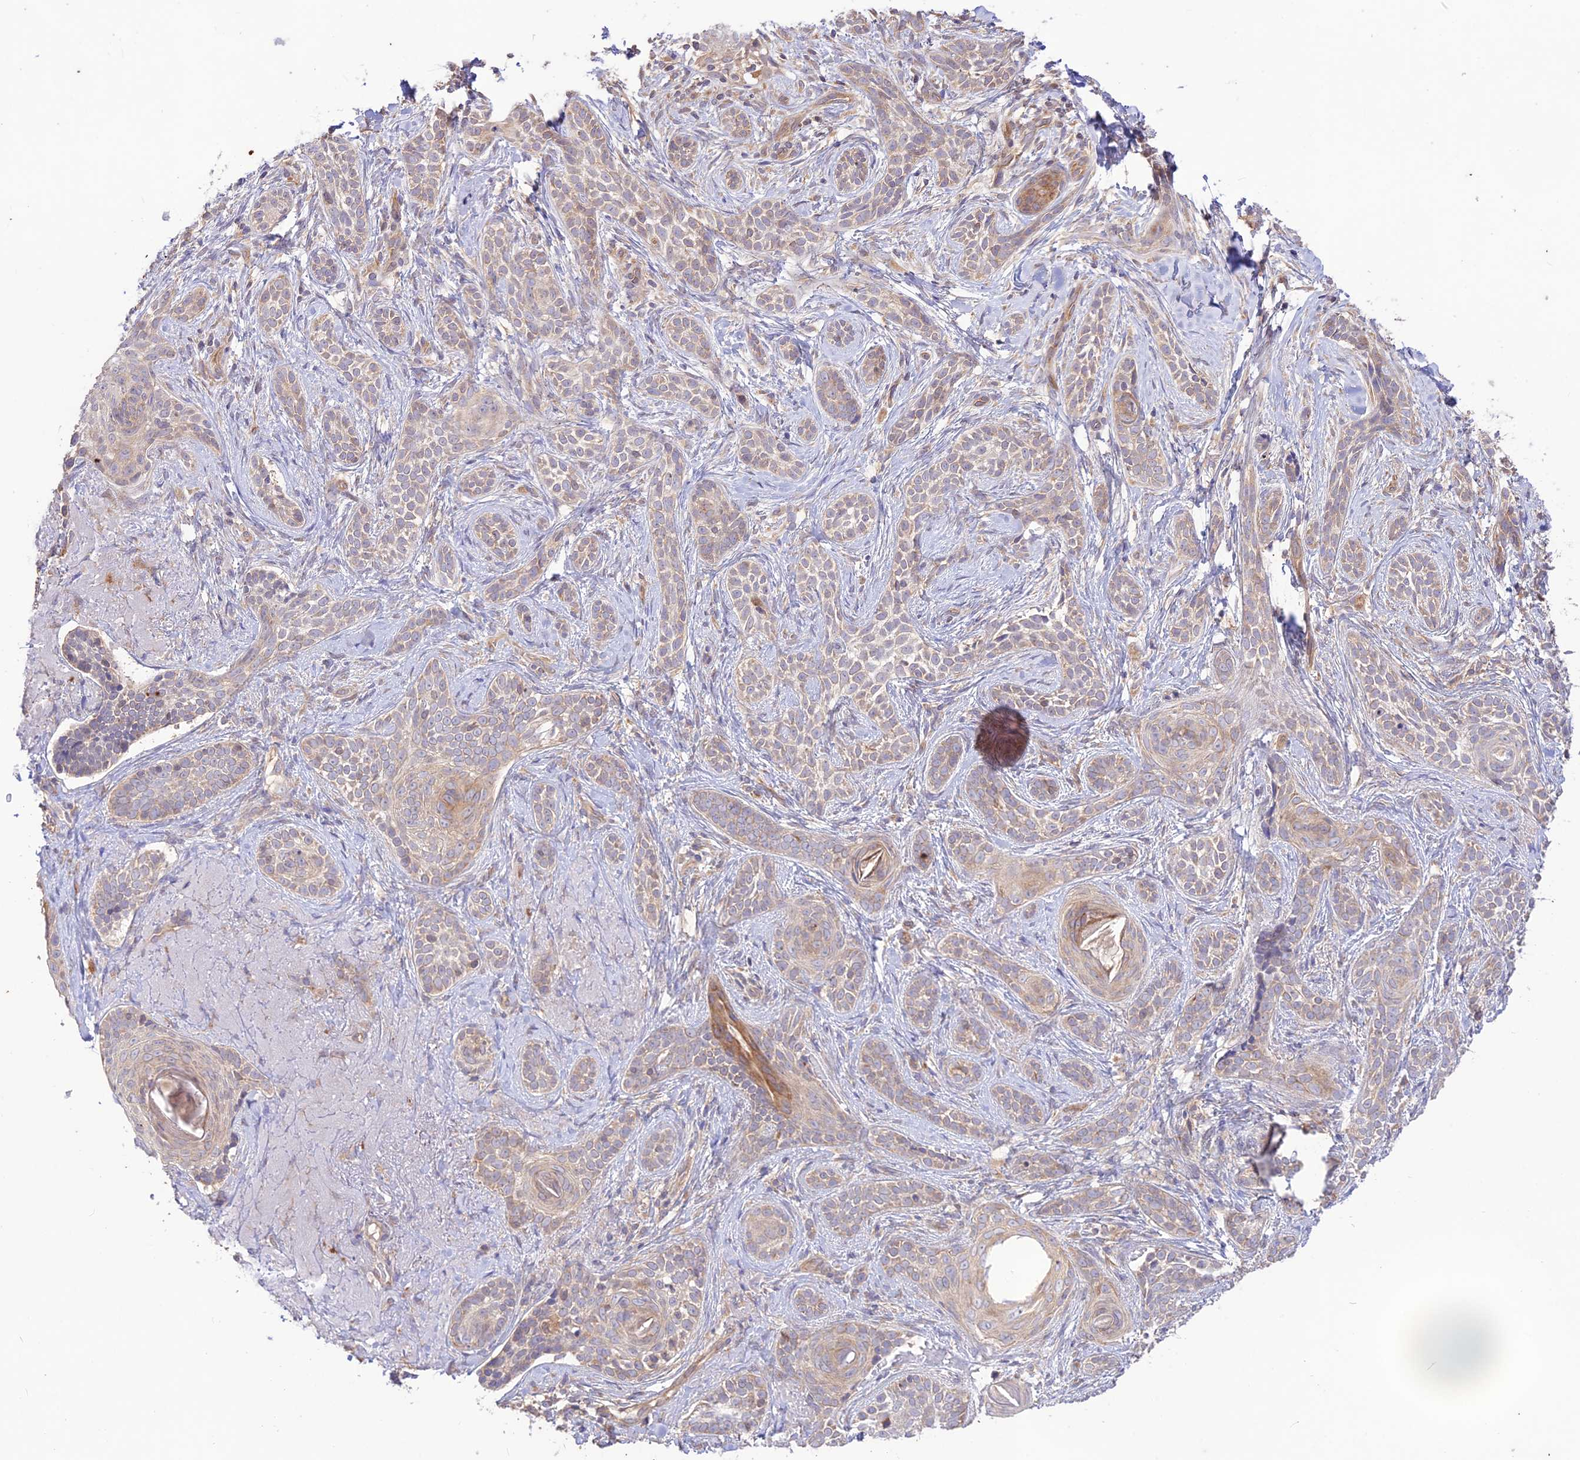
{"staining": {"intensity": "weak", "quantity": "25%-75%", "location": "cytoplasmic/membranous"}, "tissue": "skin cancer", "cell_type": "Tumor cells", "image_type": "cancer", "snomed": [{"axis": "morphology", "description": "Basal cell carcinoma"}, {"axis": "topography", "description": "Skin"}], "caption": "High-power microscopy captured an IHC photomicrograph of skin basal cell carcinoma, revealing weak cytoplasmic/membranous staining in approximately 25%-75% of tumor cells.", "gene": "TMEM259", "patient": {"sex": "male", "age": 71}}